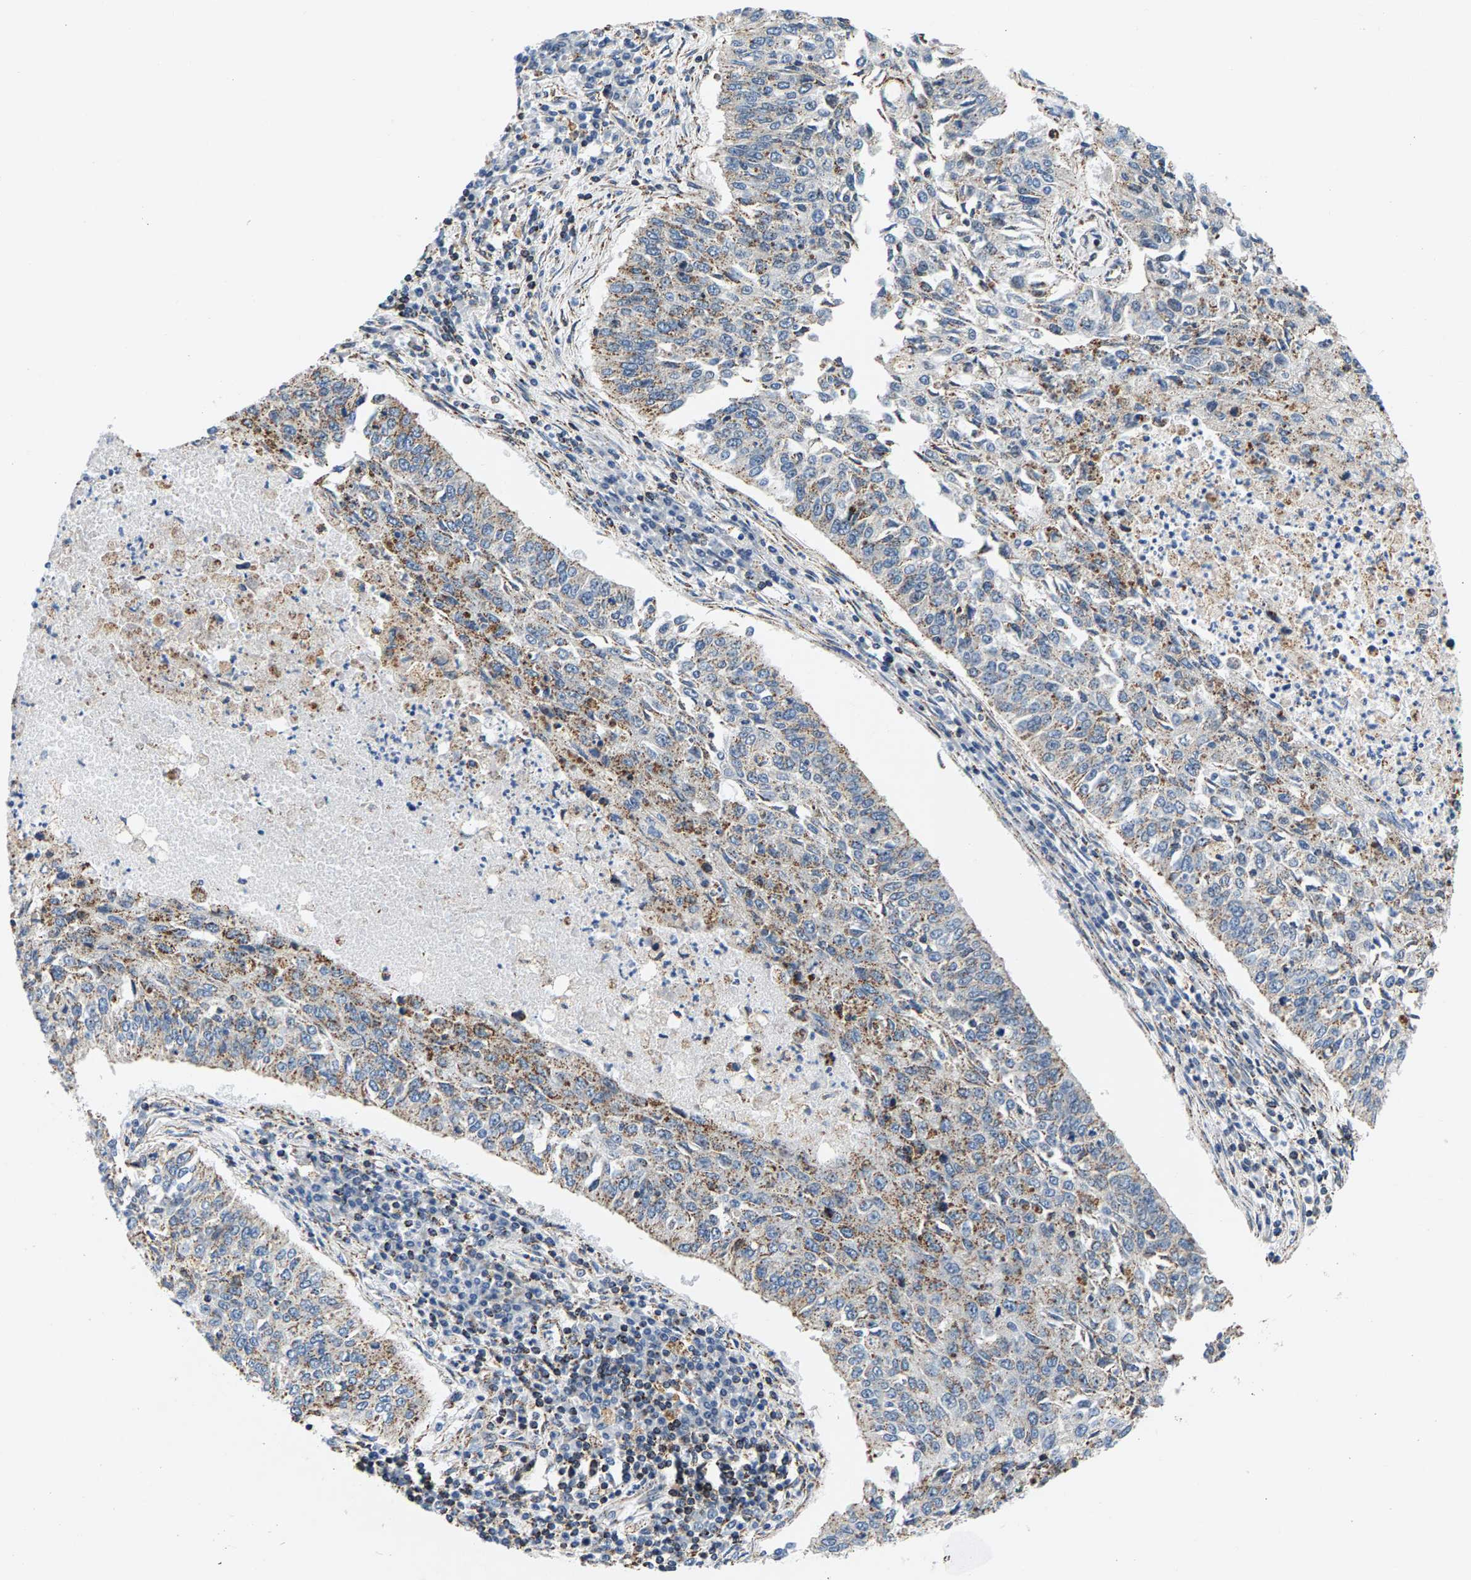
{"staining": {"intensity": "moderate", "quantity": "25%-75%", "location": "cytoplasmic/membranous"}, "tissue": "lung cancer", "cell_type": "Tumor cells", "image_type": "cancer", "snomed": [{"axis": "morphology", "description": "Normal tissue, NOS"}, {"axis": "morphology", "description": "Squamous cell carcinoma, NOS"}, {"axis": "topography", "description": "Cartilage tissue"}, {"axis": "topography", "description": "Bronchus"}, {"axis": "topography", "description": "Lung"}], "caption": "Lung squamous cell carcinoma tissue demonstrates moderate cytoplasmic/membranous positivity in about 25%-75% of tumor cells, visualized by immunohistochemistry. (DAB (3,3'-diaminobenzidine) = brown stain, brightfield microscopy at high magnification).", "gene": "PDE1A", "patient": {"sex": "female", "age": 49}}